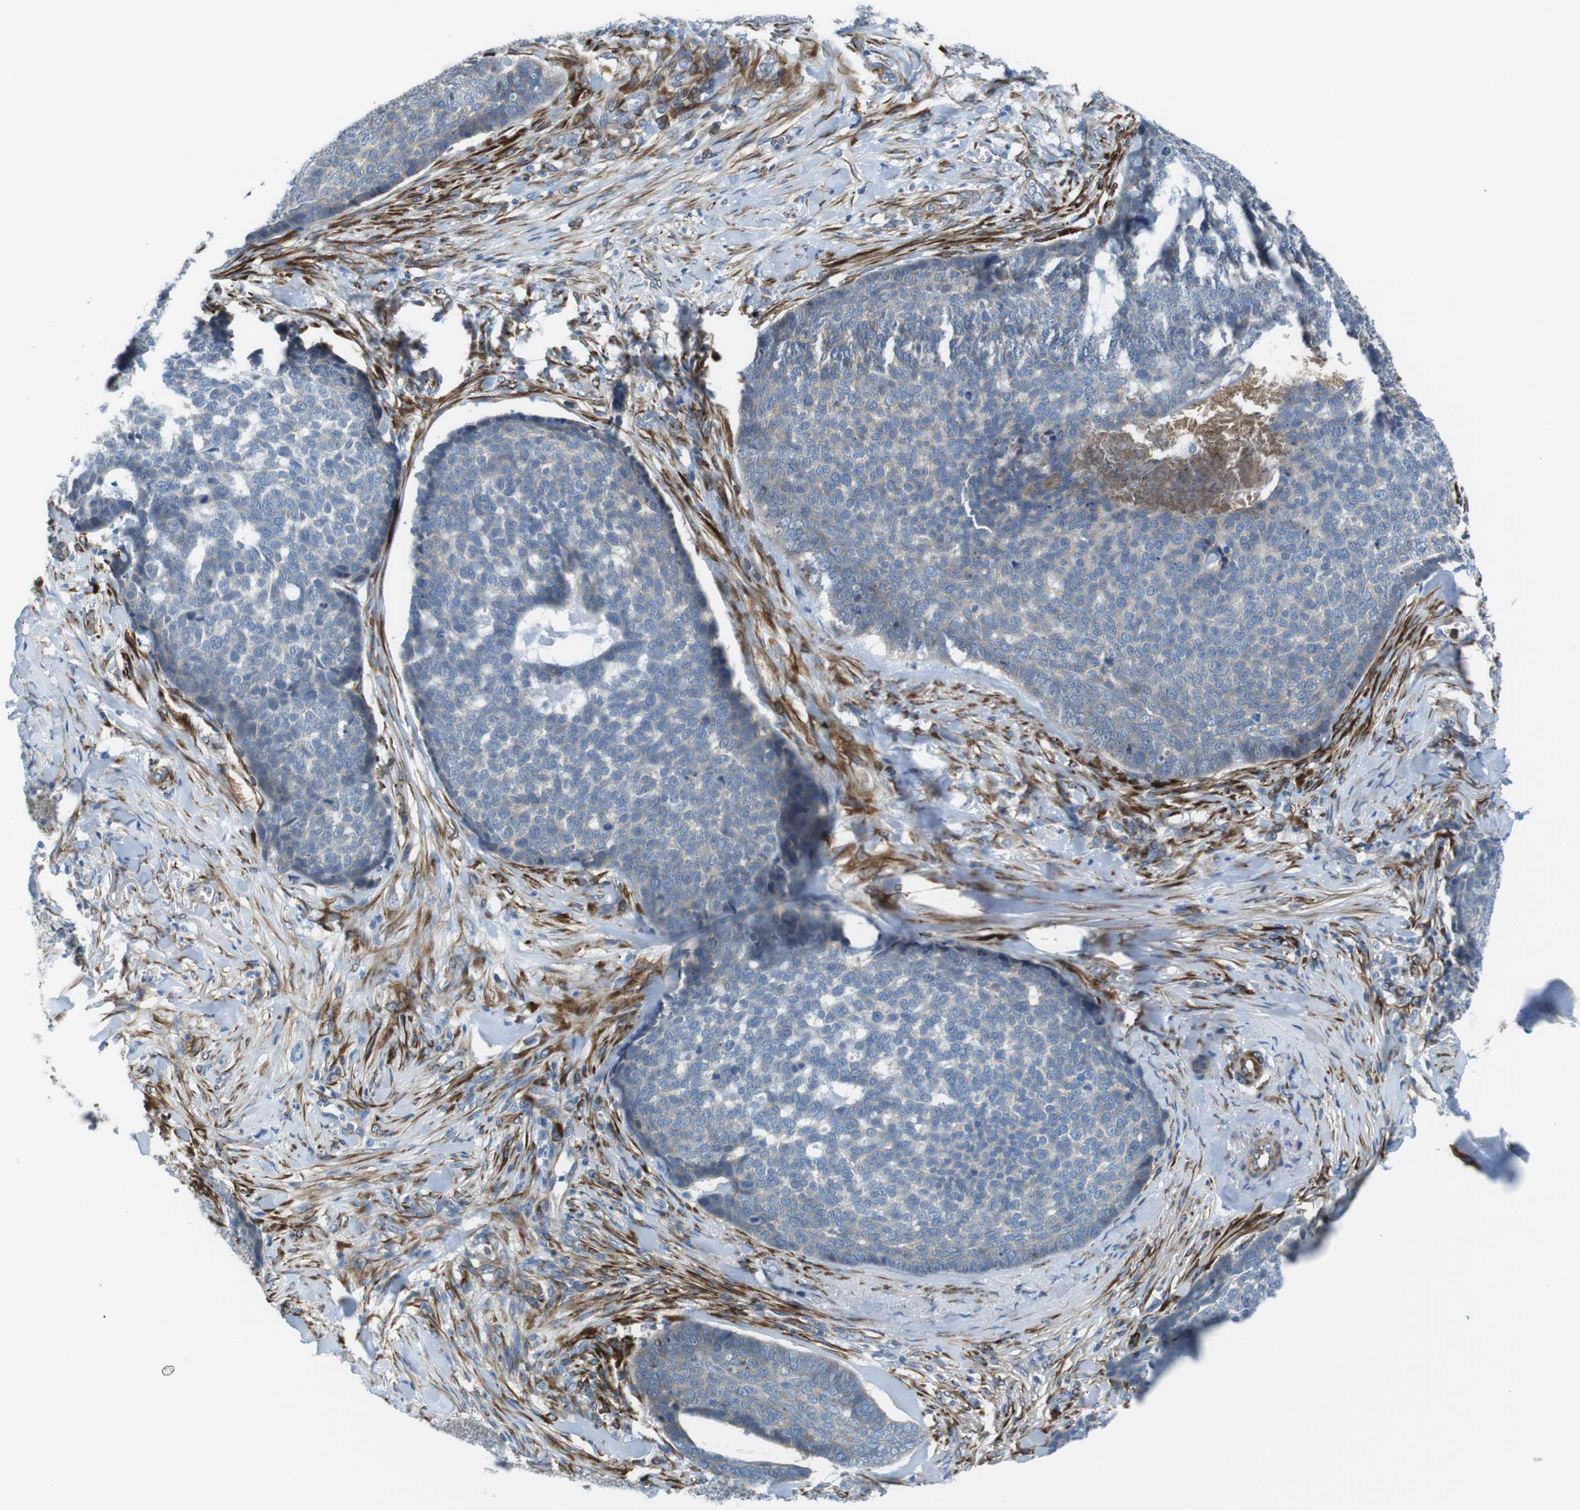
{"staining": {"intensity": "weak", "quantity": "<25%", "location": "cytoplasmic/membranous"}, "tissue": "skin cancer", "cell_type": "Tumor cells", "image_type": "cancer", "snomed": [{"axis": "morphology", "description": "Basal cell carcinoma"}, {"axis": "topography", "description": "Skin"}], "caption": "Immunohistochemistry histopathology image of human skin basal cell carcinoma stained for a protein (brown), which demonstrates no staining in tumor cells.", "gene": "EMP2", "patient": {"sex": "male", "age": 84}}